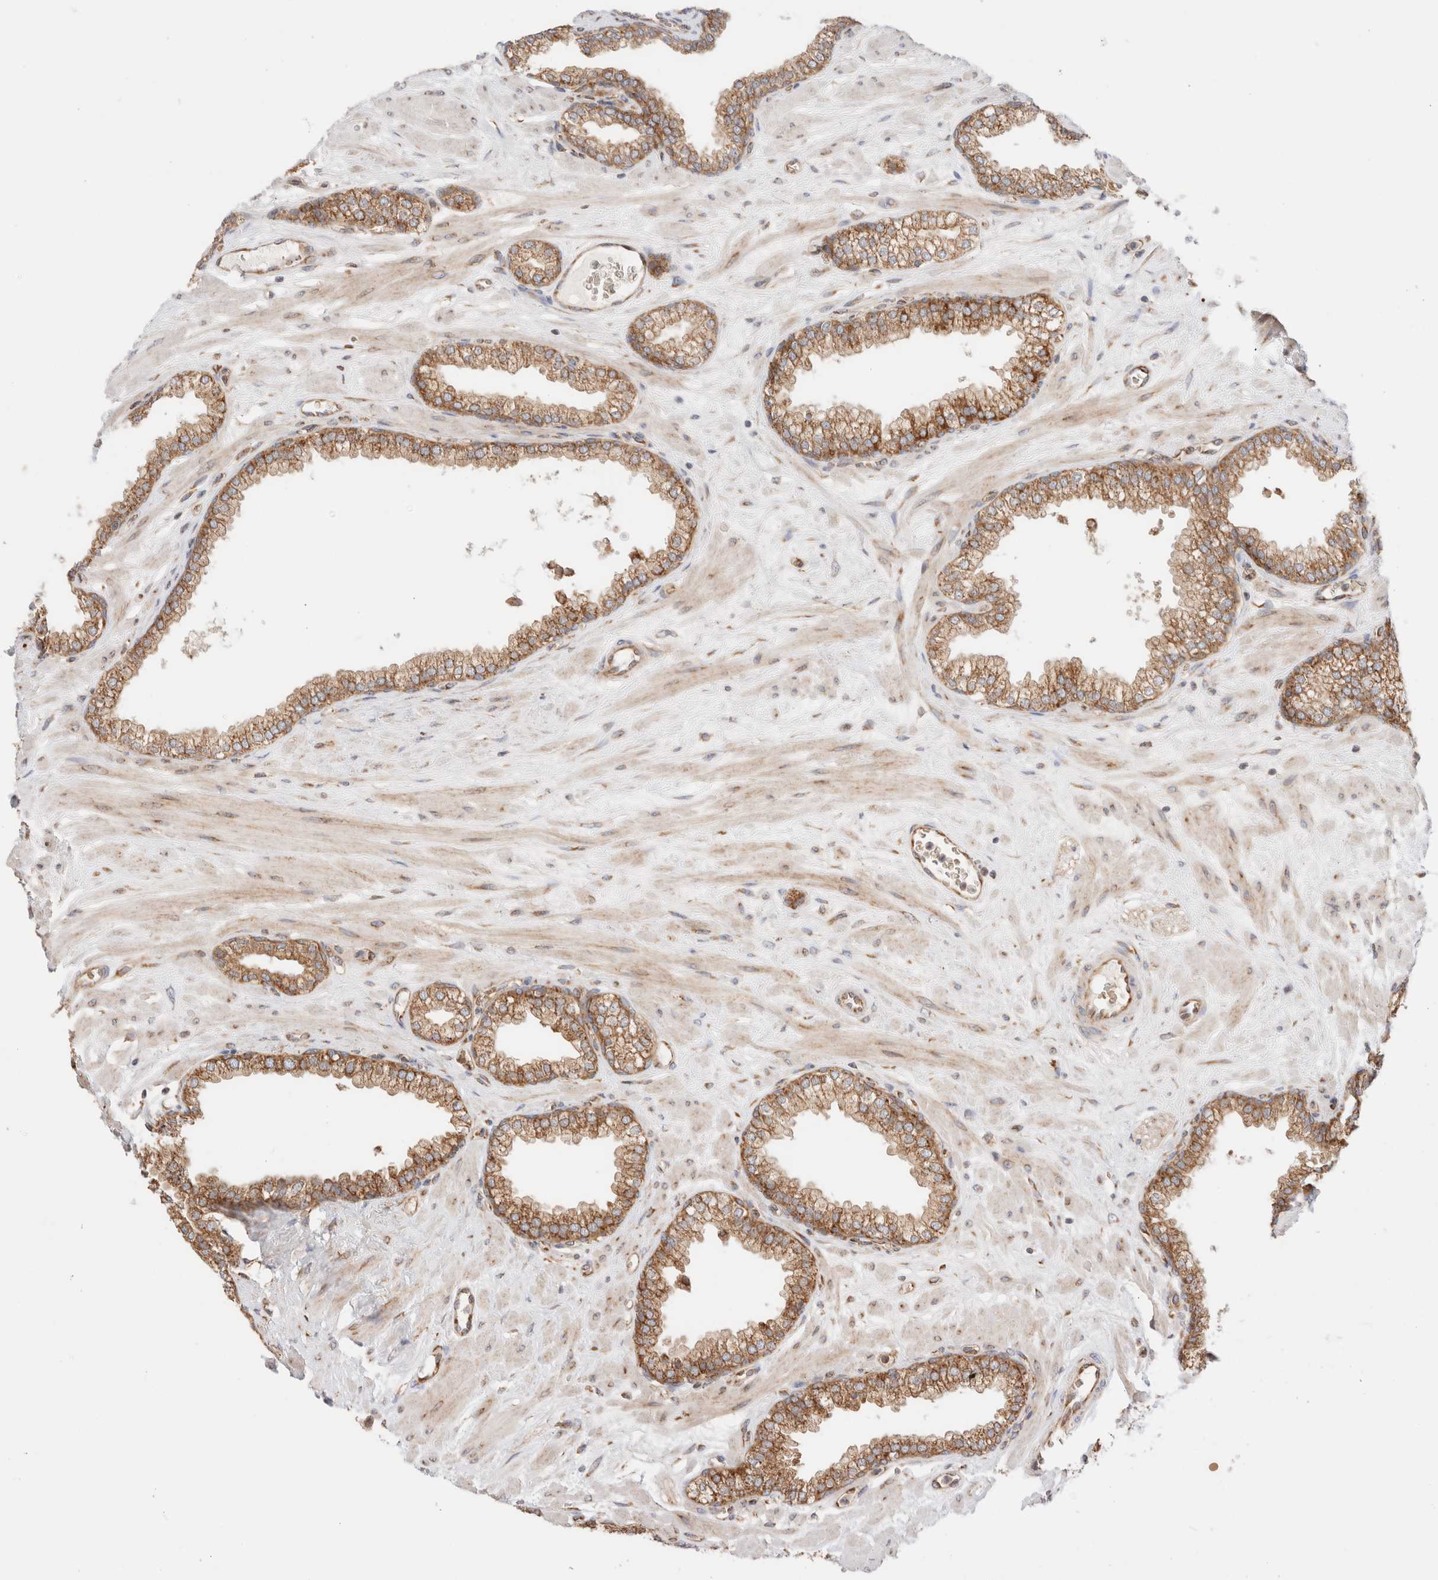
{"staining": {"intensity": "moderate", "quantity": ">75%", "location": "cytoplasmic/membranous"}, "tissue": "prostate", "cell_type": "Glandular cells", "image_type": "normal", "snomed": [{"axis": "morphology", "description": "Normal tissue, NOS"}, {"axis": "morphology", "description": "Urothelial carcinoma, Low grade"}, {"axis": "topography", "description": "Urinary bladder"}, {"axis": "topography", "description": "Prostate"}], "caption": "Human prostate stained with a brown dye shows moderate cytoplasmic/membranous positive positivity in approximately >75% of glandular cells.", "gene": "UTS2B", "patient": {"sex": "male", "age": 60}}